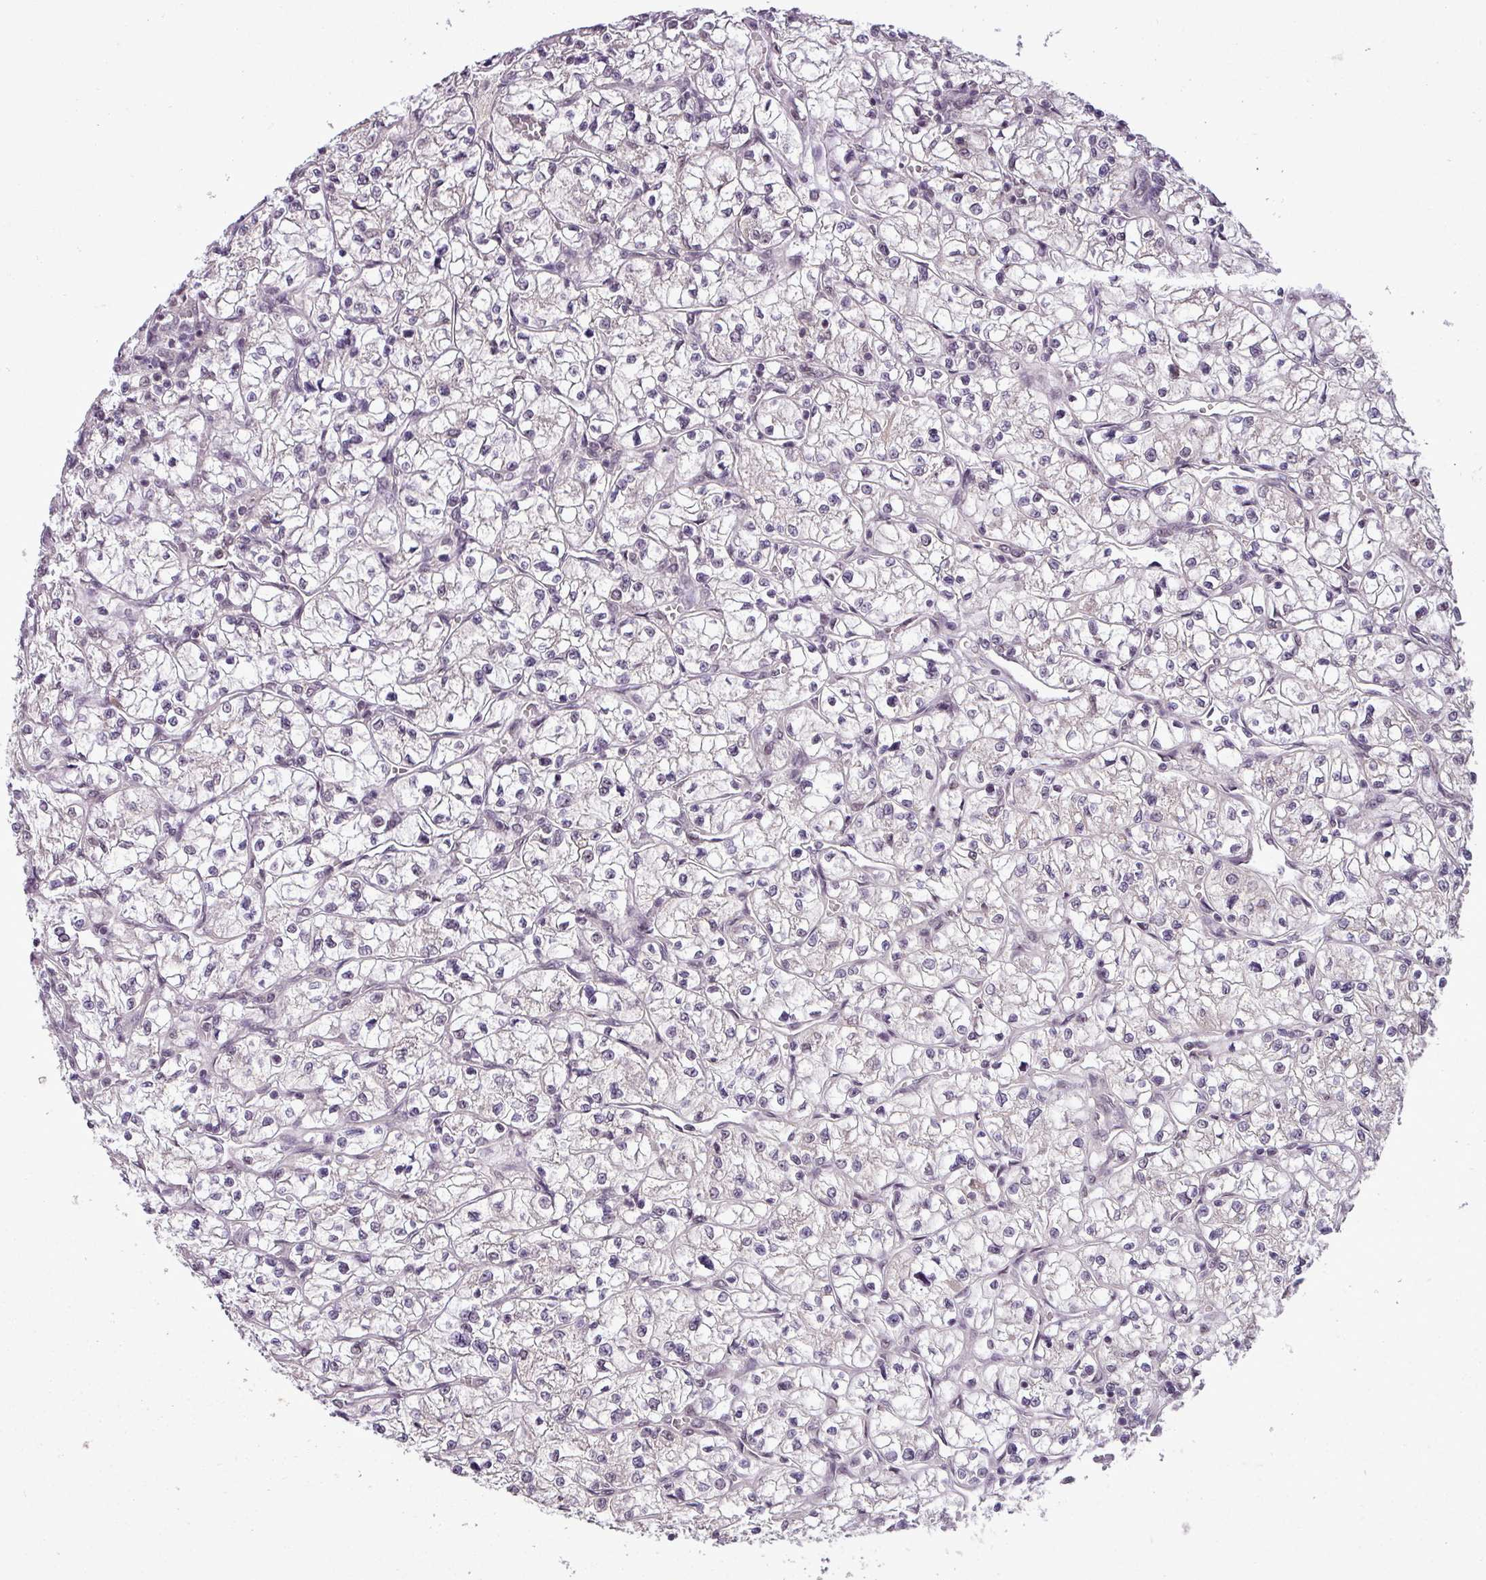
{"staining": {"intensity": "negative", "quantity": "none", "location": "none"}, "tissue": "renal cancer", "cell_type": "Tumor cells", "image_type": "cancer", "snomed": [{"axis": "morphology", "description": "Adenocarcinoma, NOS"}, {"axis": "topography", "description": "Kidney"}], "caption": "Immunohistochemical staining of human adenocarcinoma (renal) reveals no significant positivity in tumor cells. (DAB immunohistochemistry (IHC) with hematoxylin counter stain).", "gene": "MFHAS1", "patient": {"sex": "female", "age": 64}}